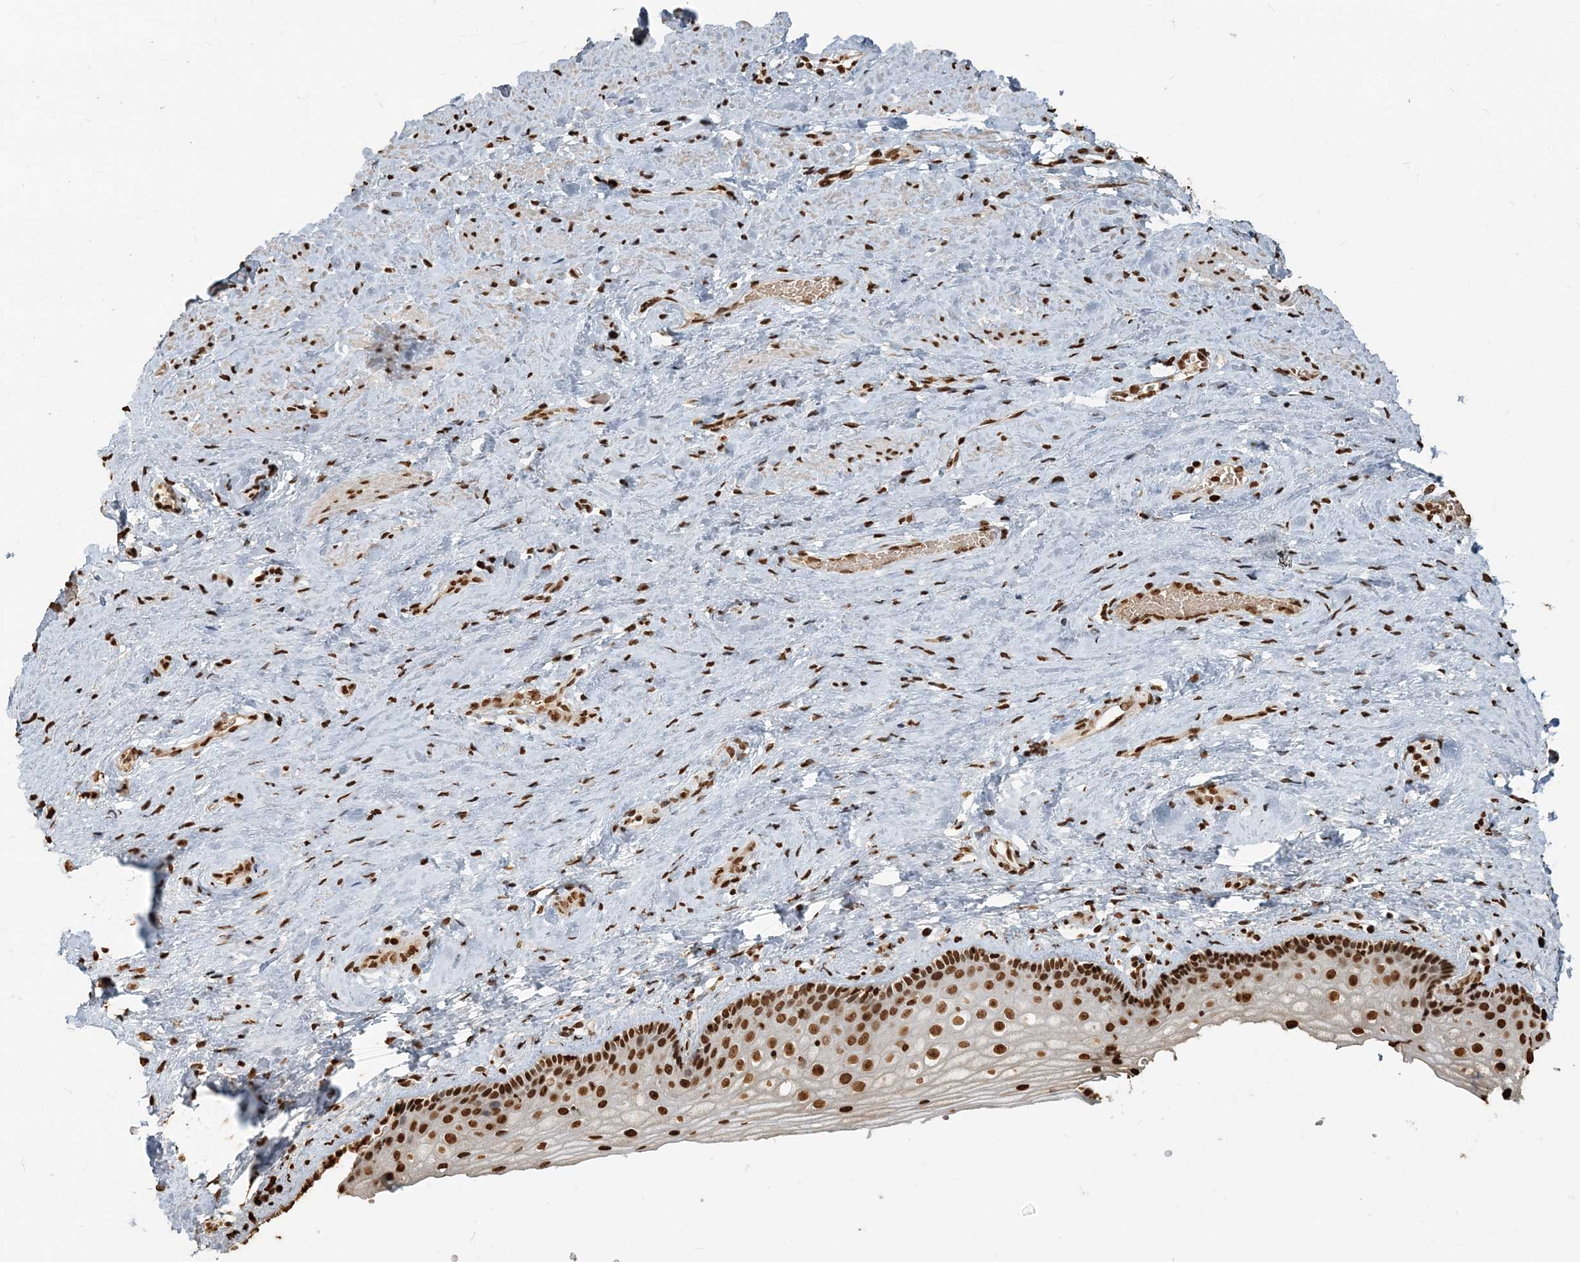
{"staining": {"intensity": "strong", "quantity": ">75%", "location": "nuclear"}, "tissue": "vagina", "cell_type": "Squamous epithelial cells", "image_type": "normal", "snomed": [{"axis": "morphology", "description": "Normal tissue, NOS"}, {"axis": "topography", "description": "Vagina"}], "caption": "The micrograph reveals immunohistochemical staining of unremarkable vagina. There is strong nuclear expression is identified in about >75% of squamous epithelial cells. The protein of interest is stained brown, and the nuclei are stained in blue (DAB IHC with brightfield microscopy, high magnification).", "gene": "H3", "patient": {"sex": "female", "age": 46}}